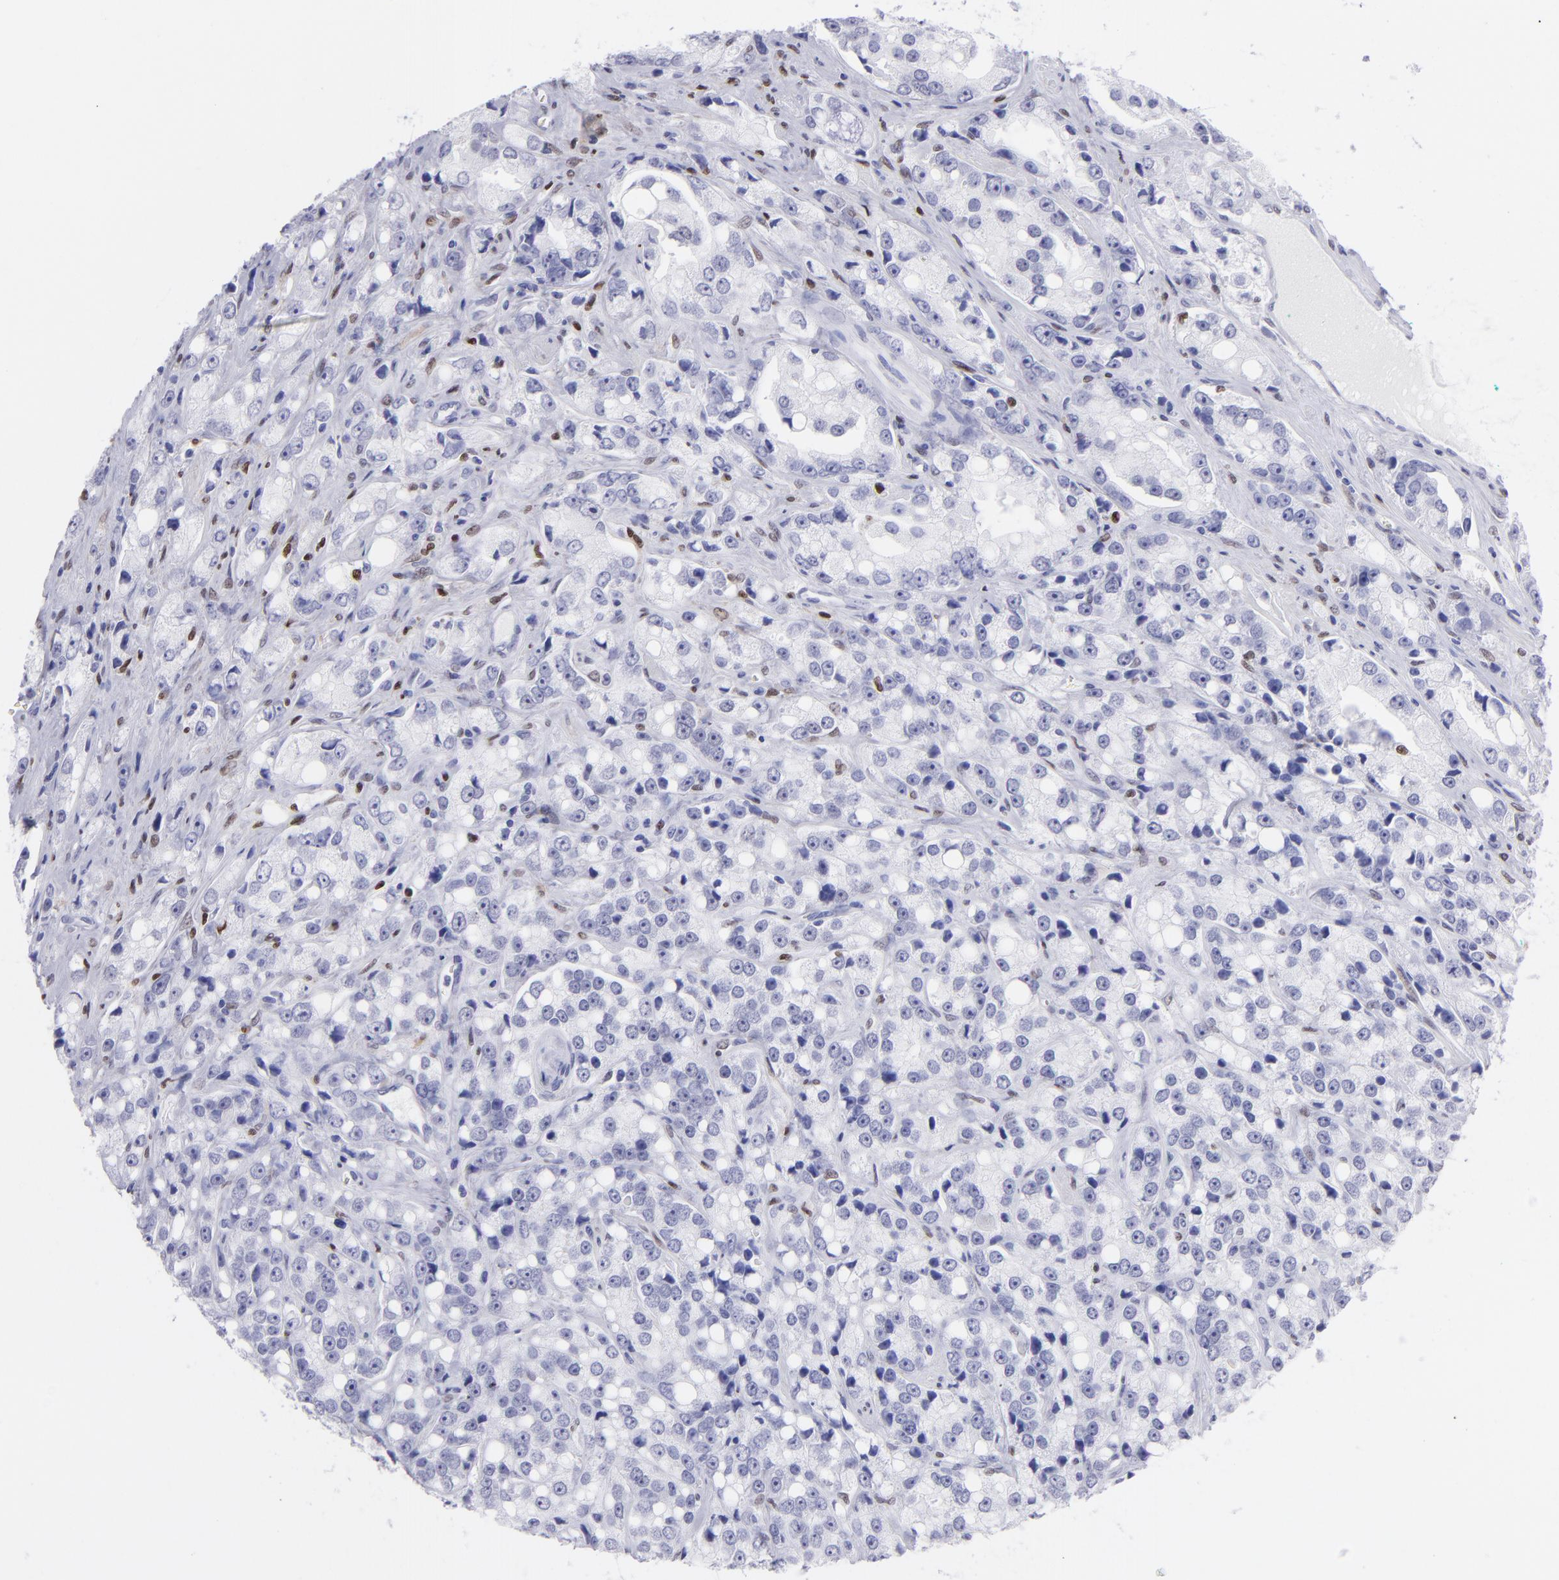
{"staining": {"intensity": "negative", "quantity": "none", "location": "none"}, "tissue": "prostate cancer", "cell_type": "Tumor cells", "image_type": "cancer", "snomed": [{"axis": "morphology", "description": "Adenocarcinoma, High grade"}, {"axis": "topography", "description": "Prostate"}], "caption": "A high-resolution histopathology image shows immunohistochemistry staining of prostate cancer, which shows no significant staining in tumor cells.", "gene": "MITF", "patient": {"sex": "male", "age": 67}}